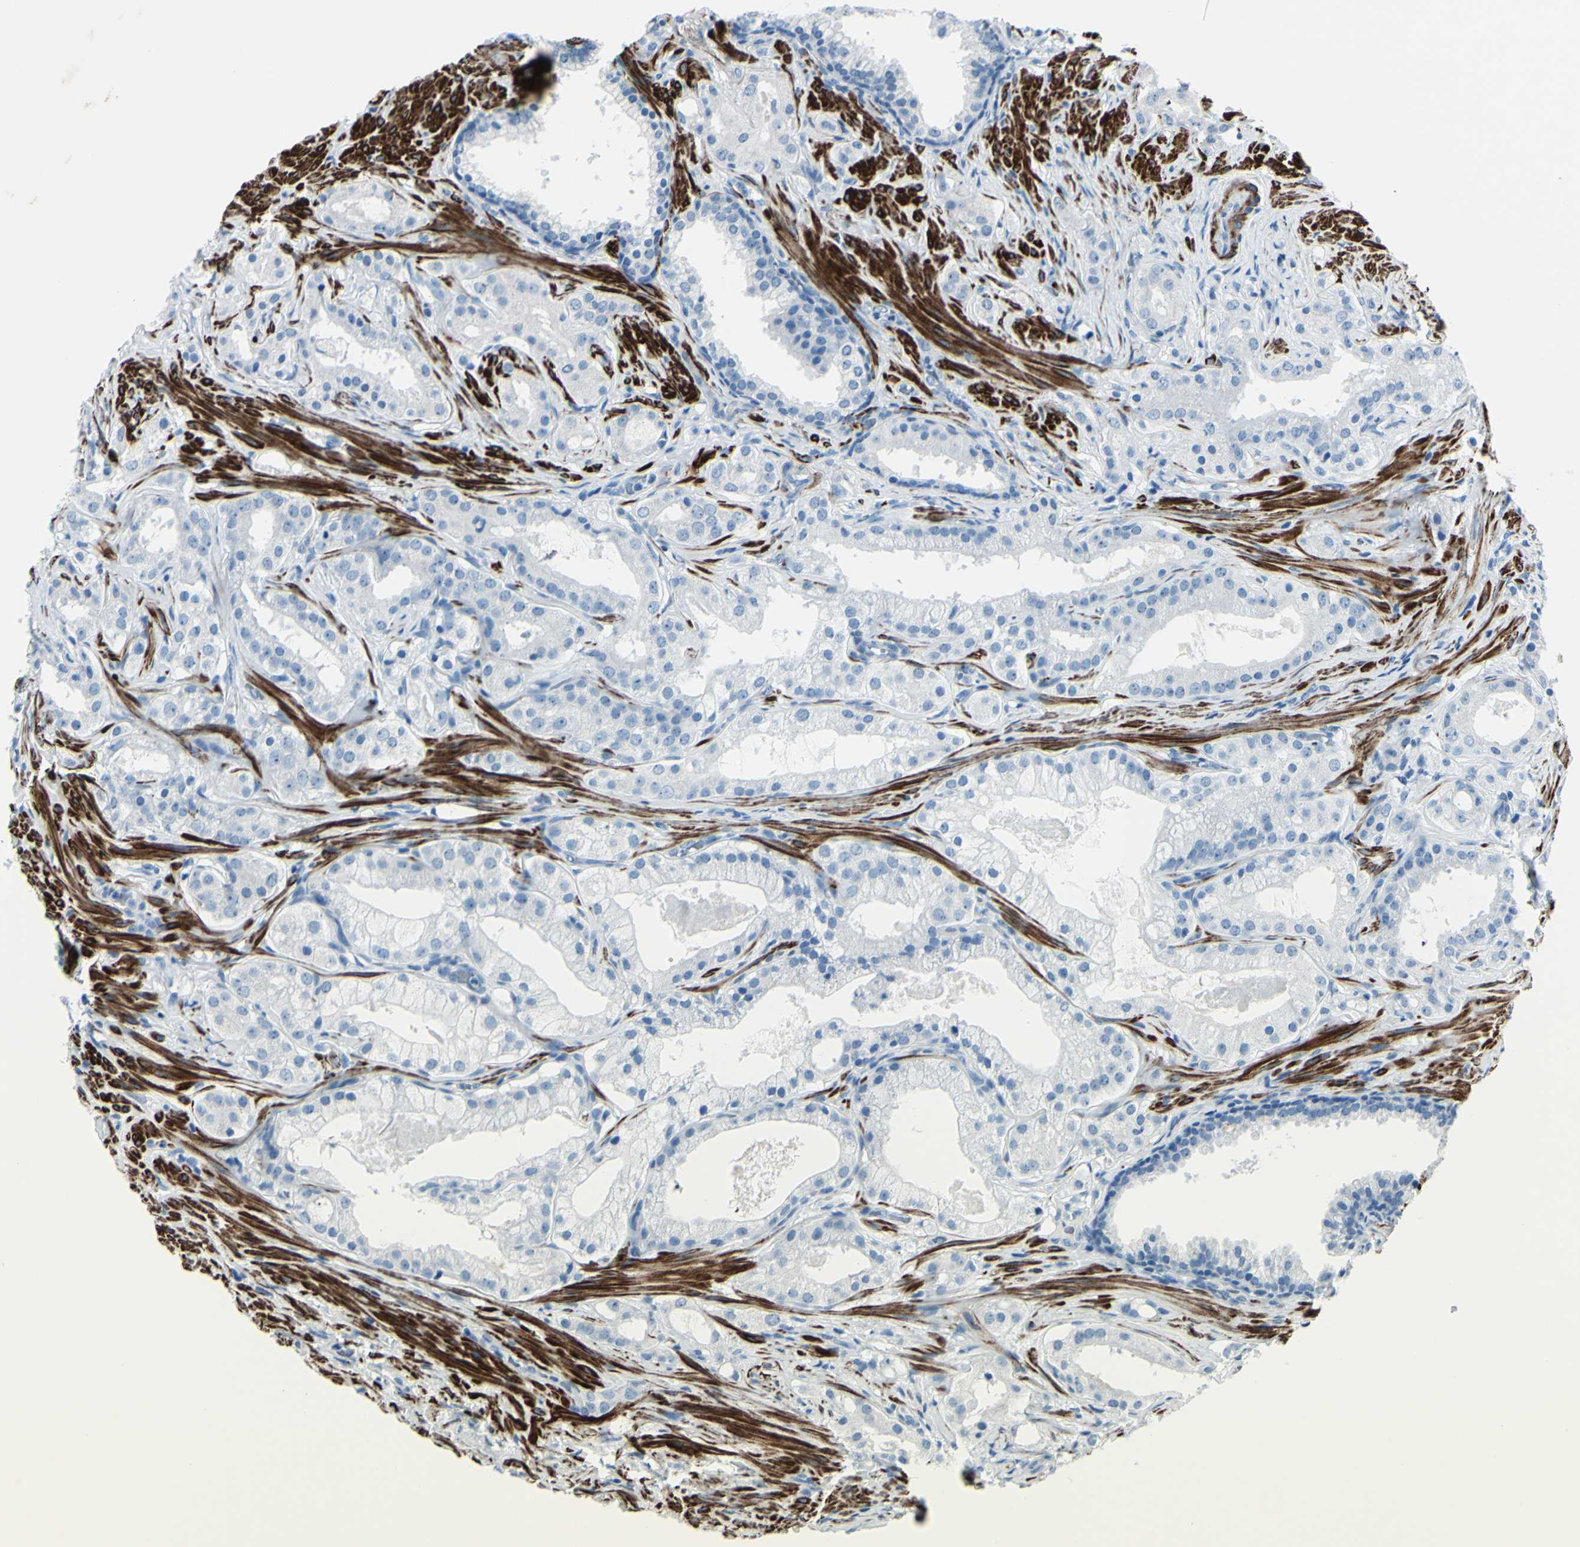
{"staining": {"intensity": "negative", "quantity": "none", "location": "none"}, "tissue": "prostate cancer", "cell_type": "Tumor cells", "image_type": "cancer", "snomed": [{"axis": "morphology", "description": "Adenocarcinoma, Low grade"}, {"axis": "topography", "description": "Prostate"}], "caption": "An immunohistochemistry image of prostate adenocarcinoma (low-grade) is shown. There is no staining in tumor cells of prostate adenocarcinoma (low-grade). Nuclei are stained in blue.", "gene": "CDH15", "patient": {"sex": "male", "age": 59}}